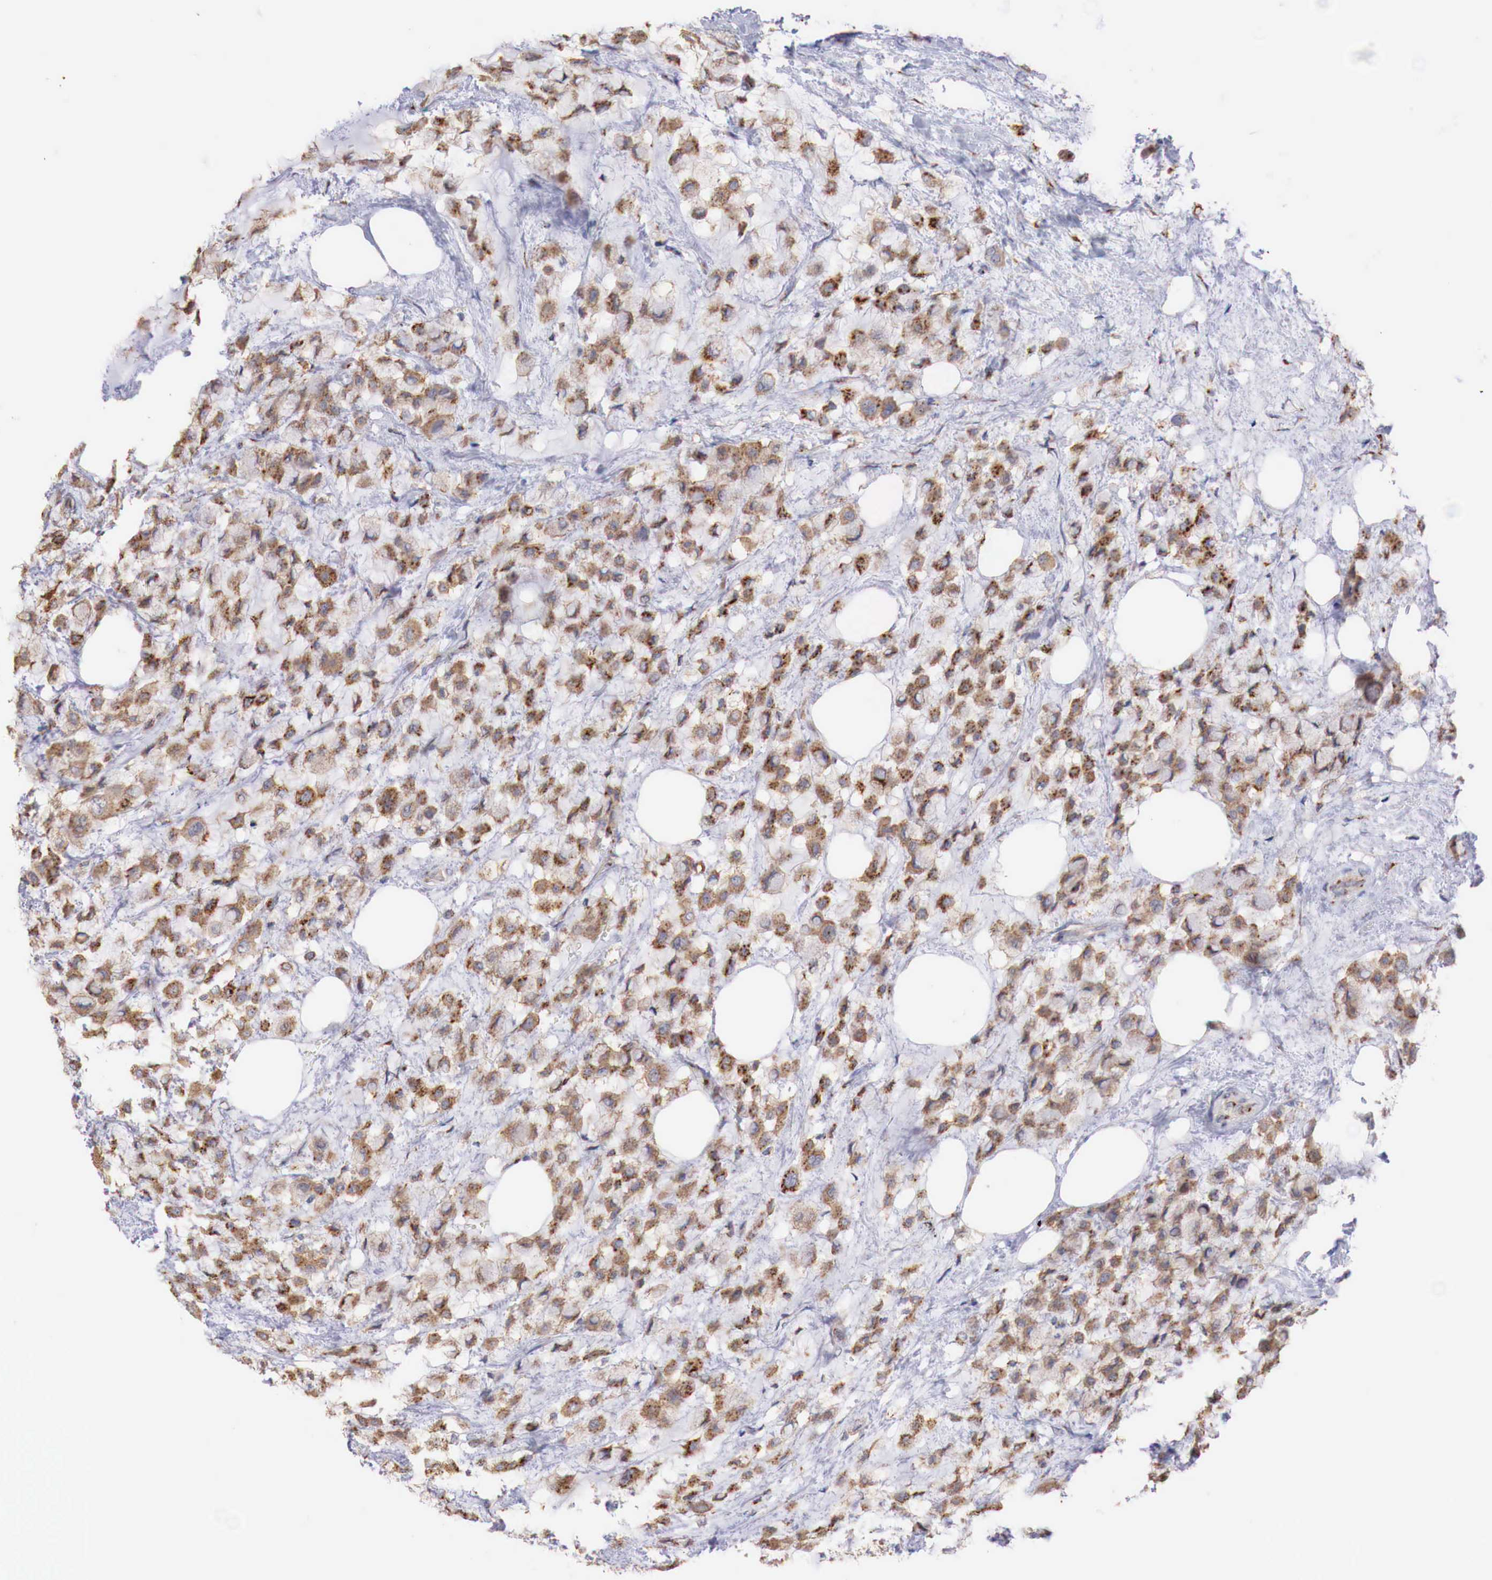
{"staining": {"intensity": "moderate", "quantity": ">75%", "location": "cytoplasmic/membranous"}, "tissue": "breast cancer", "cell_type": "Tumor cells", "image_type": "cancer", "snomed": [{"axis": "morphology", "description": "Lobular carcinoma"}, {"axis": "topography", "description": "Breast"}], "caption": "A medium amount of moderate cytoplasmic/membranous expression is seen in about >75% of tumor cells in breast lobular carcinoma tissue.", "gene": "SYAP1", "patient": {"sex": "female", "age": 85}}